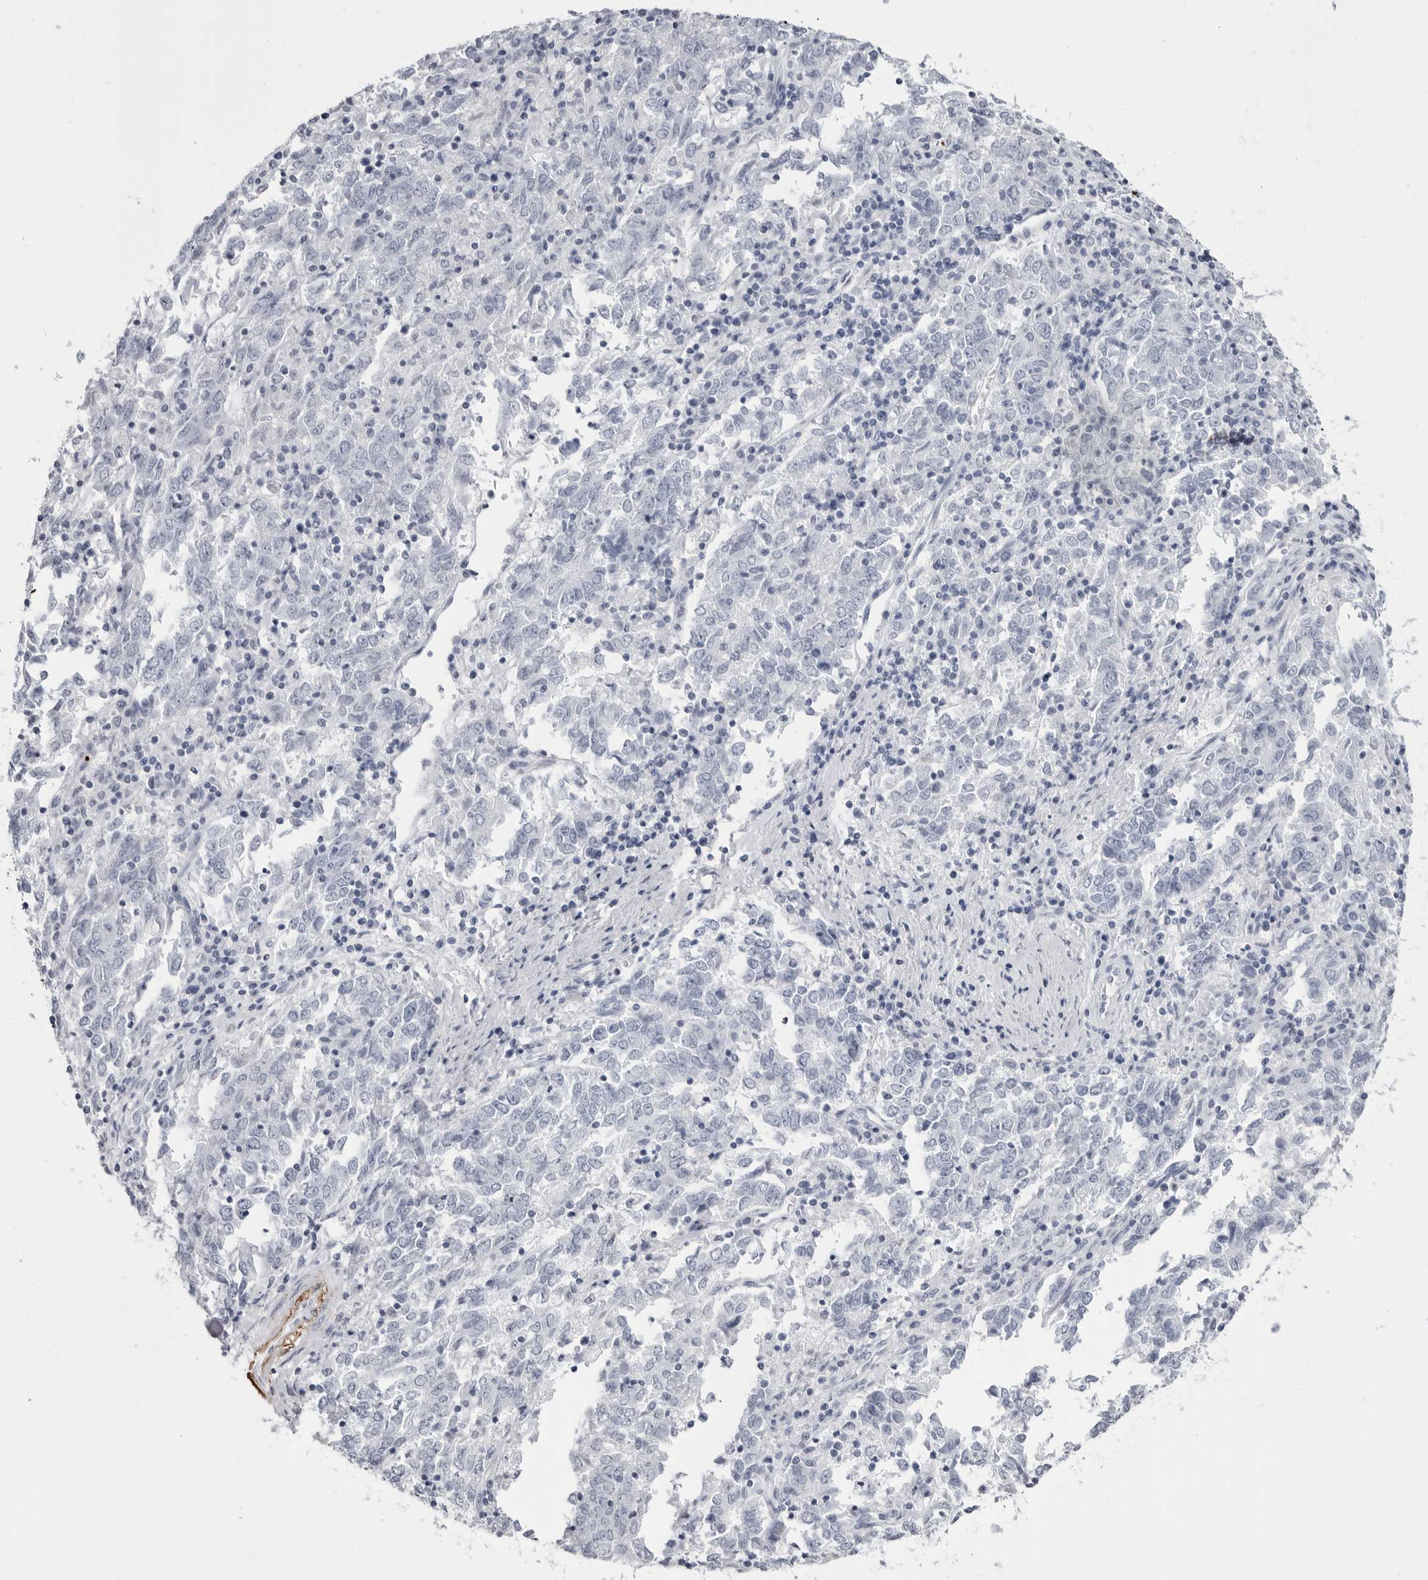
{"staining": {"intensity": "negative", "quantity": "none", "location": "none"}, "tissue": "endometrial cancer", "cell_type": "Tumor cells", "image_type": "cancer", "snomed": [{"axis": "morphology", "description": "Adenocarcinoma, NOS"}, {"axis": "topography", "description": "Endometrium"}], "caption": "IHC of endometrial cancer (adenocarcinoma) reveals no positivity in tumor cells. Brightfield microscopy of immunohistochemistry stained with DAB (3,3'-diaminobenzidine) (brown) and hematoxylin (blue), captured at high magnification.", "gene": "COL26A1", "patient": {"sex": "female", "age": 80}}